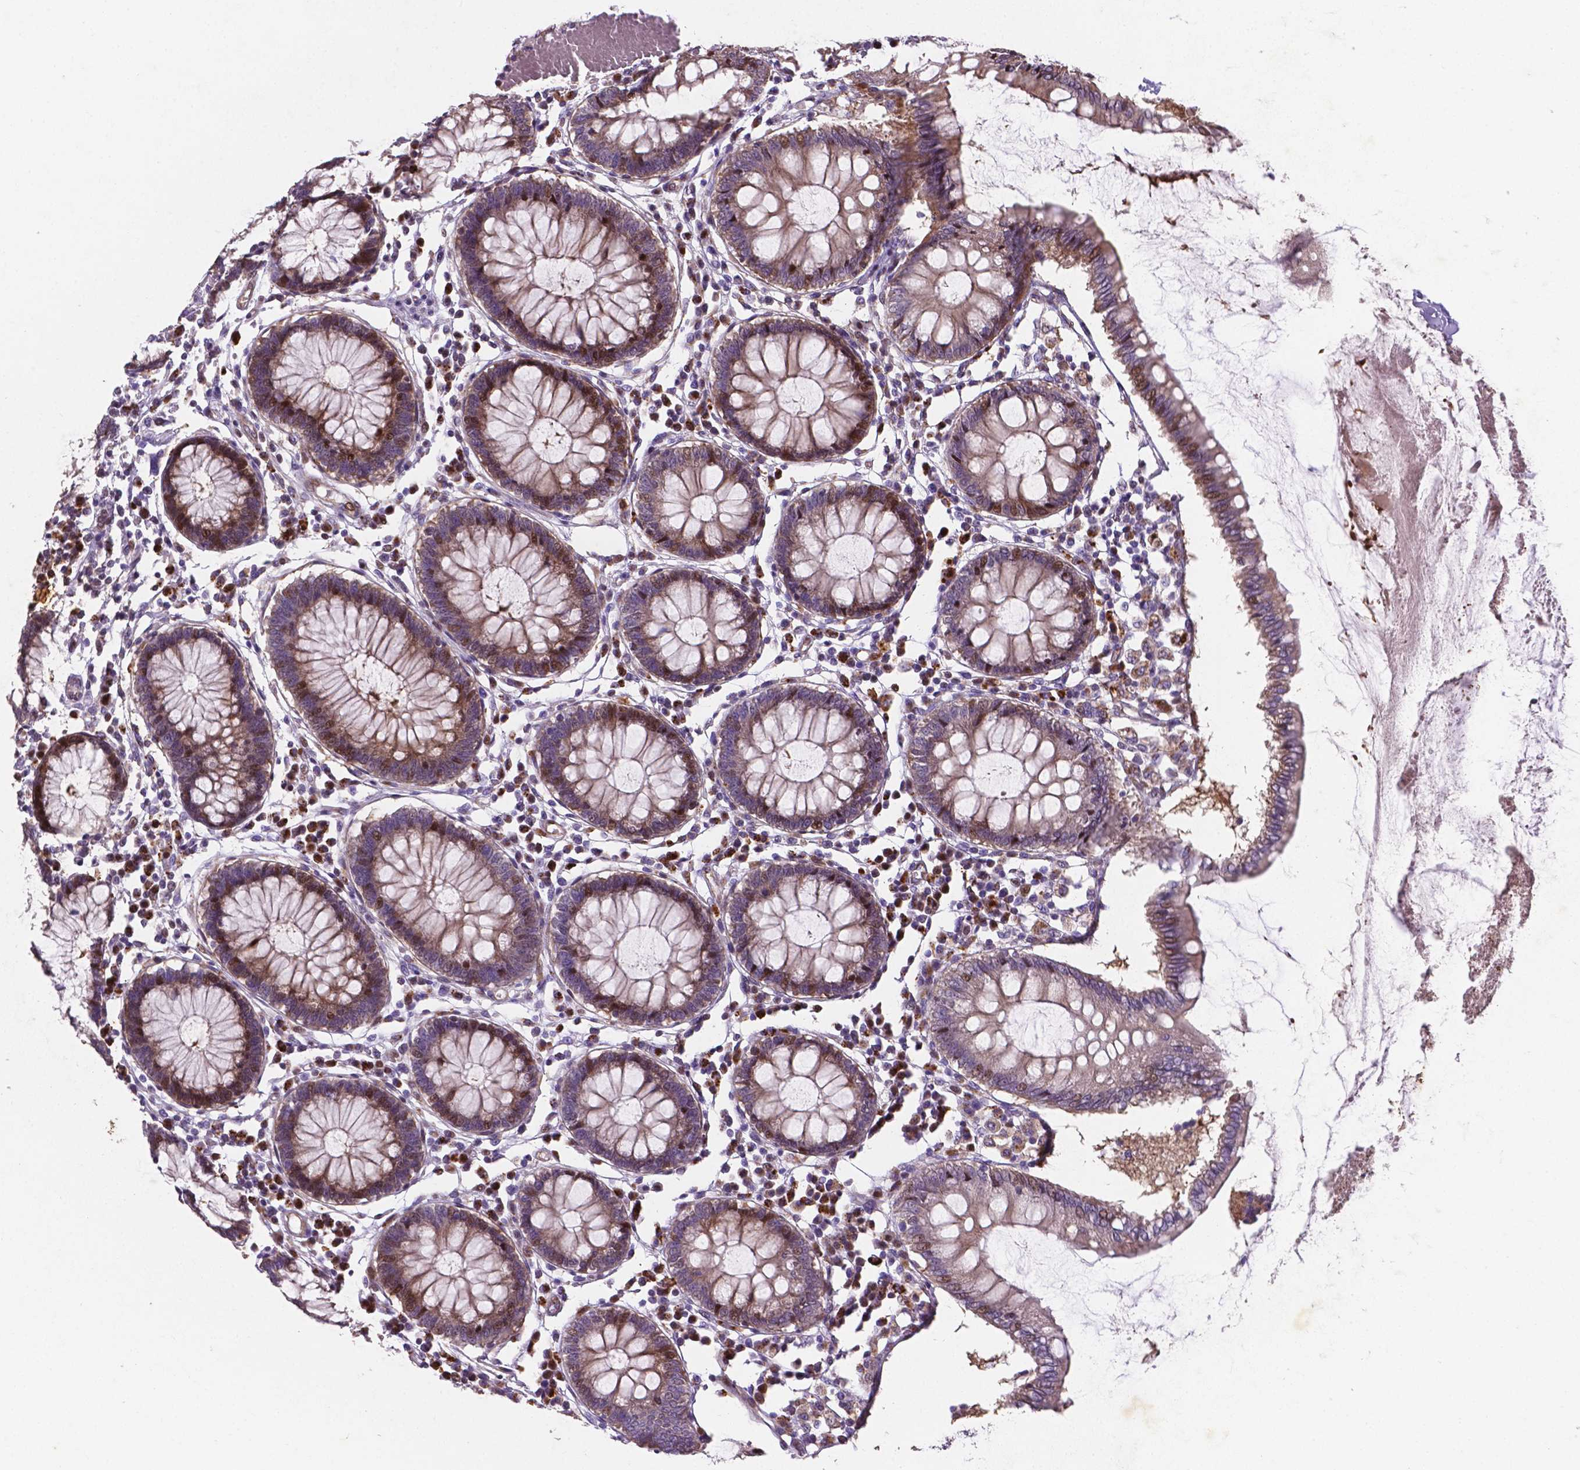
{"staining": {"intensity": "strong", "quantity": "25%-75%", "location": "nuclear"}, "tissue": "colon", "cell_type": "Endothelial cells", "image_type": "normal", "snomed": [{"axis": "morphology", "description": "Normal tissue, NOS"}, {"axis": "morphology", "description": "Adenocarcinoma, NOS"}, {"axis": "topography", "description": "Colon"}], "caption": "Strong nuclear protein positivity is present in about 25%-75% of endothelial cells in colon. (DAB (3,3'-diaminobenzidine) = brown stain, brightfield microscopy at high magnification).", "gene": "TM4SF20", "patient": {"sex": "male", "age": 83}}